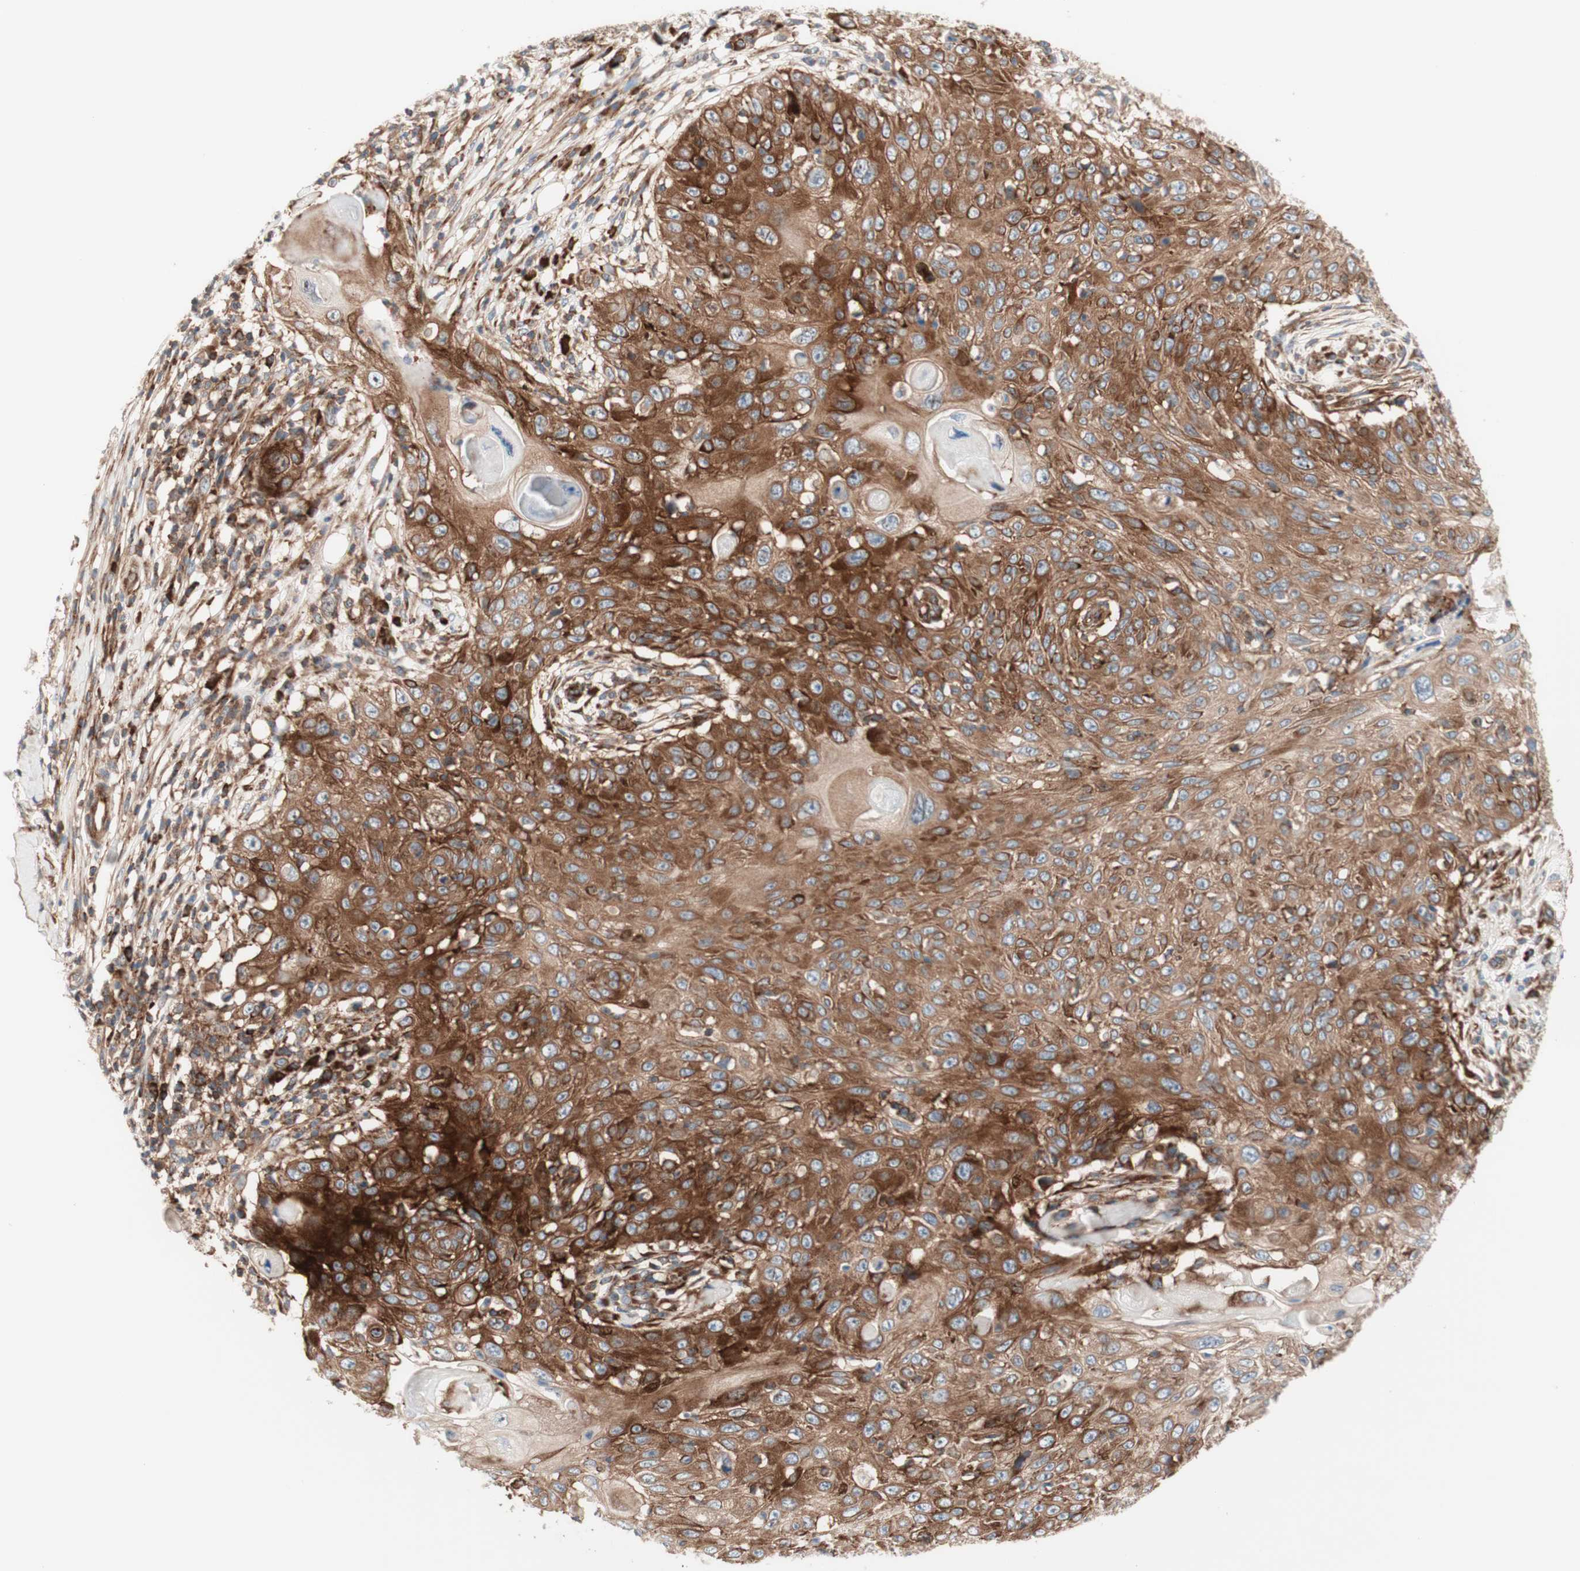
{"staining": {"intensity": "moderate", "quantity": ">75%", "location": "cytoplasmic/membranous"}, "tissue": "skin cancer", "cell_type": "Tumor cells", "image_type": "cancer", "snomed": [{"axis": "morphology", "description": "Squamous cell carcinoma, NOS"}, {"axis": "topography", "description": "Skin"}], "caption": "Skin cancer stained for a protein displays moderate cytoplasmic/membranous positivity in tumor cells.", "gene": "CCN4", "patient": {"sex": "male", "age": 86}}